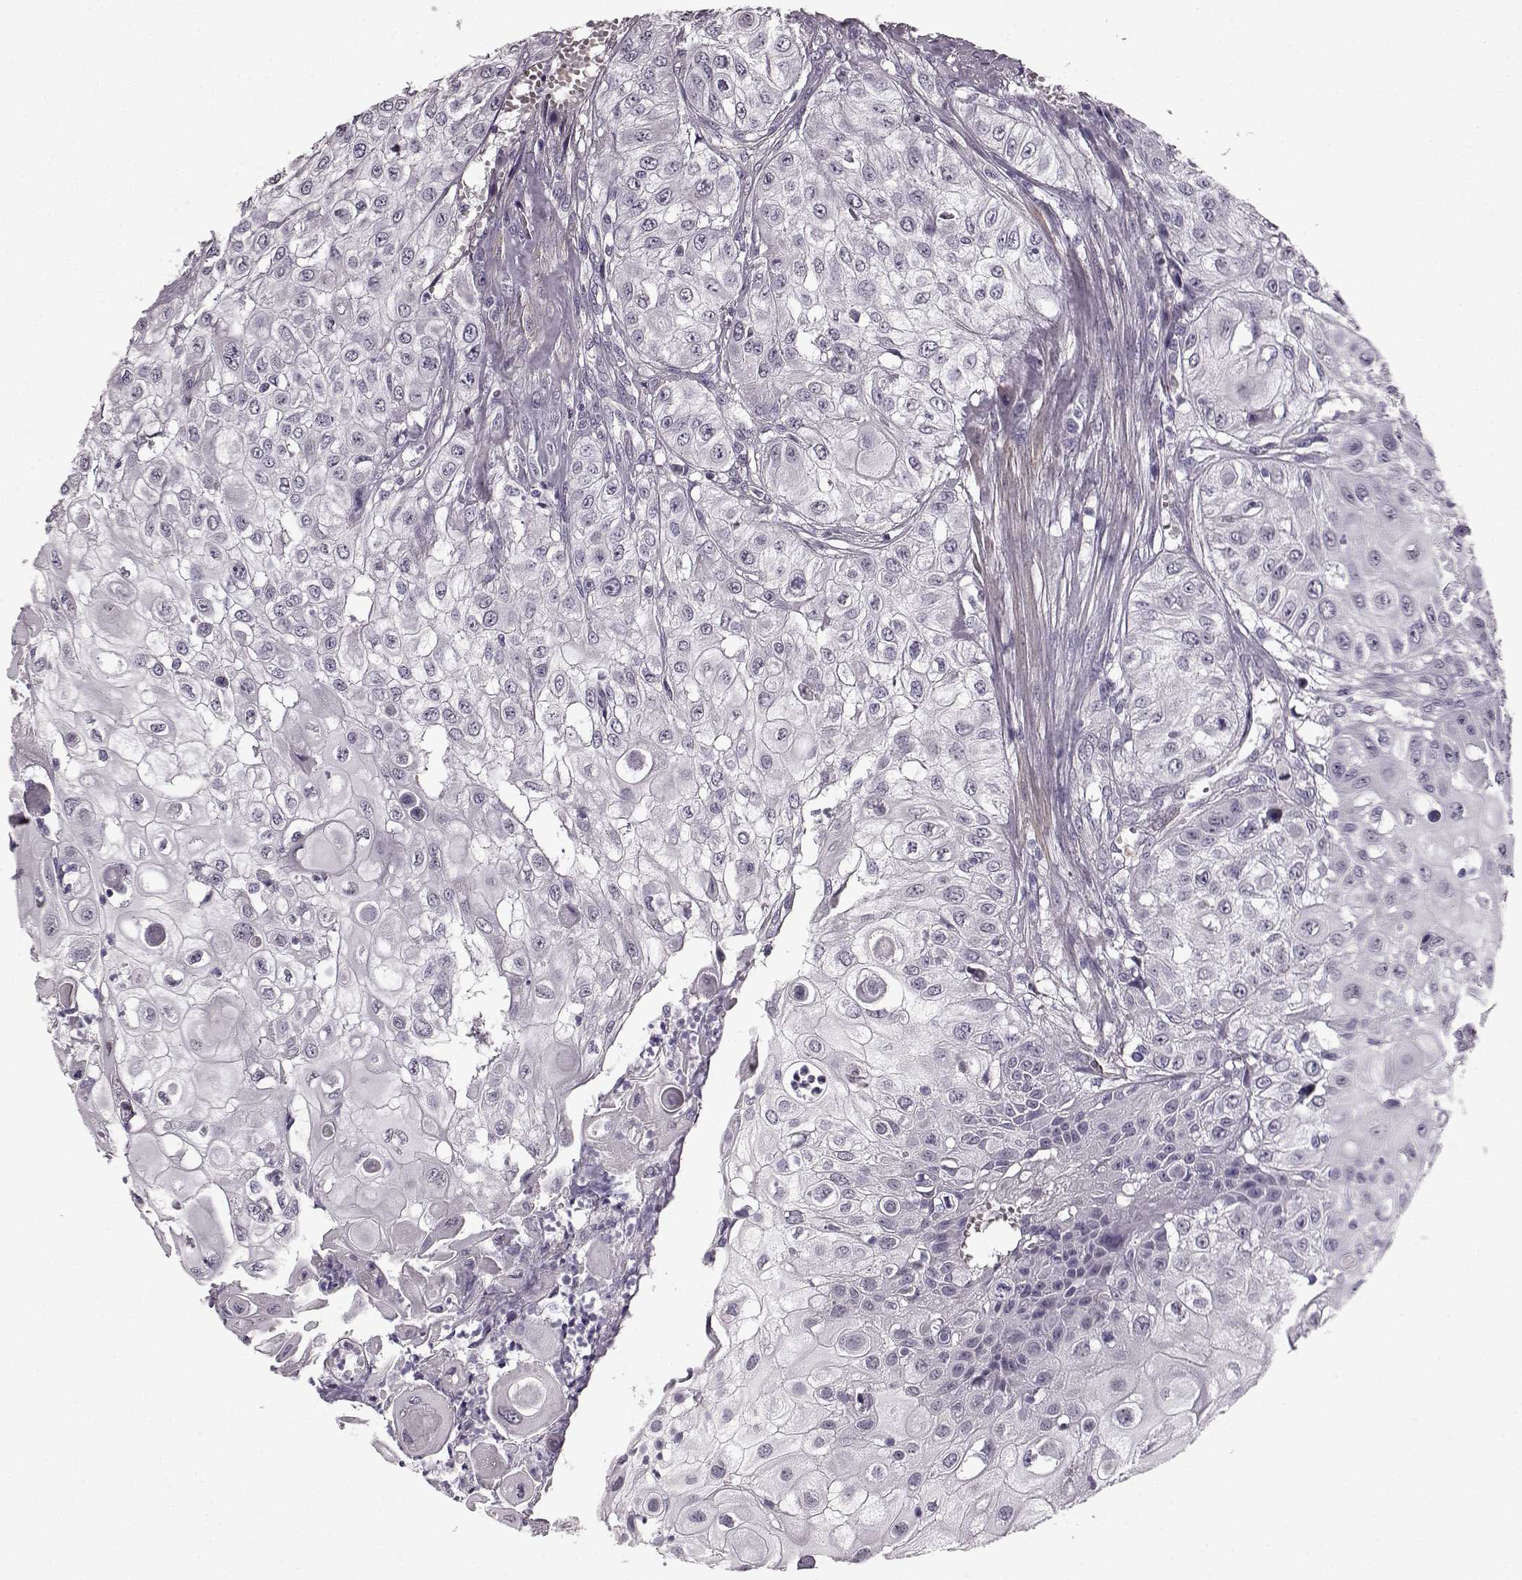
{"staining": {"intensity": "negative", "quantity": "none", "location": "none"}, "tissue": "urothelial cancer", "cell_type": "Tumor cells", "image_type": "cancer", "snomed": [{"axis": "morphology", "description": "Urothelial carcinoma, High grade"}, {"axis": "topography", "description": "Urinary bladder"}], "caption": "This is an immunohistochemistry histopathology image of urothelial cancer. There is no expression in tumor cells.", "gene": "SLCO3A1", "patient": {"sex": "female", "age": 79}}